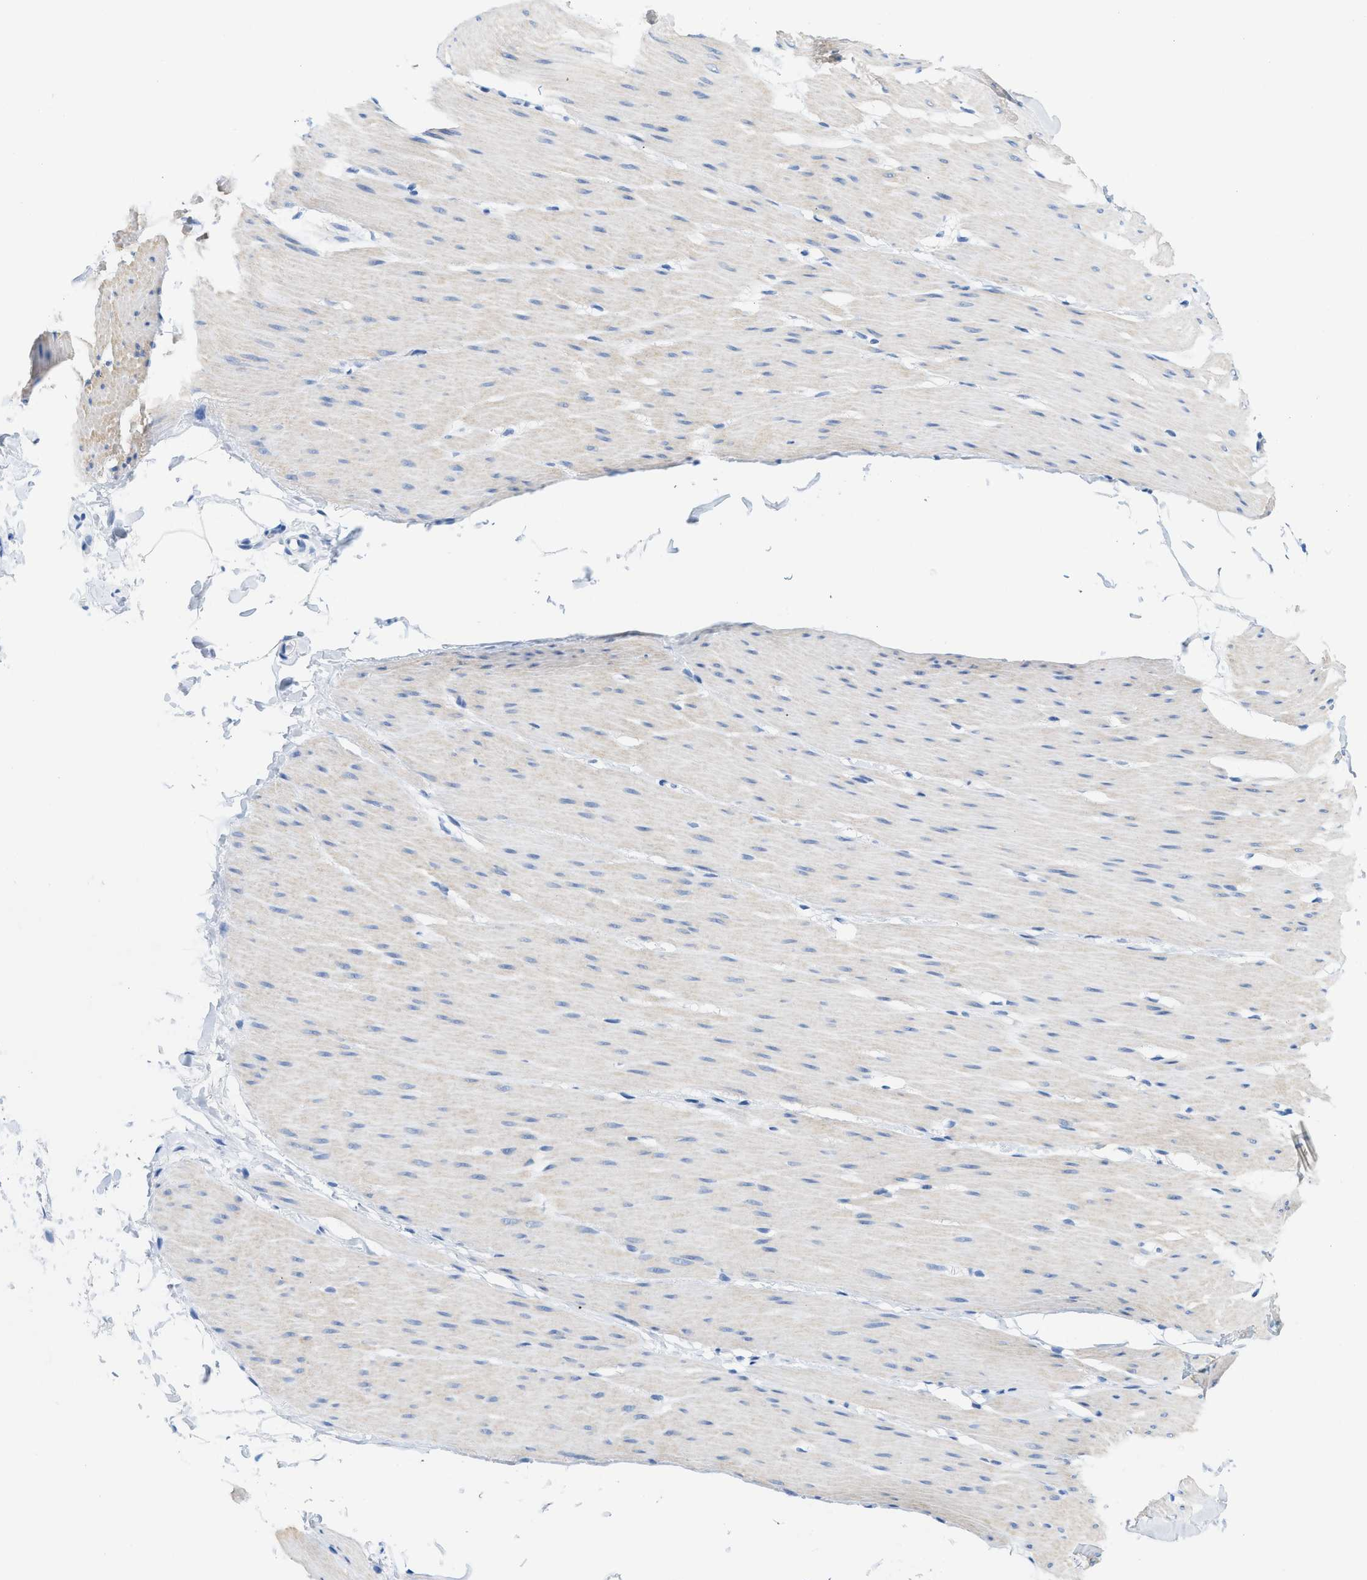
{"staining": {"intensity": "negative", "quantity": "none", "location": "none"}, "tissue": "smooth muscle", "cell_type": "Smooth muscle cells", "image_type": "normal", "snomed": [{"axis": "morphology", "description": "Normal tissue, NOS"}, {"axis": "topography", "description": "Smooth muscle"}, {"axis": "topography", "description": "Colon"}], "caption": "Smooth muscle cells show no significant expression in normal smooth muscle. The staining is performed using DAB brown chromogen with nuclei counter-stained in using hematoxylin.", "gene": "BPGM", "patient": {"sex": "male", "age": 67}}